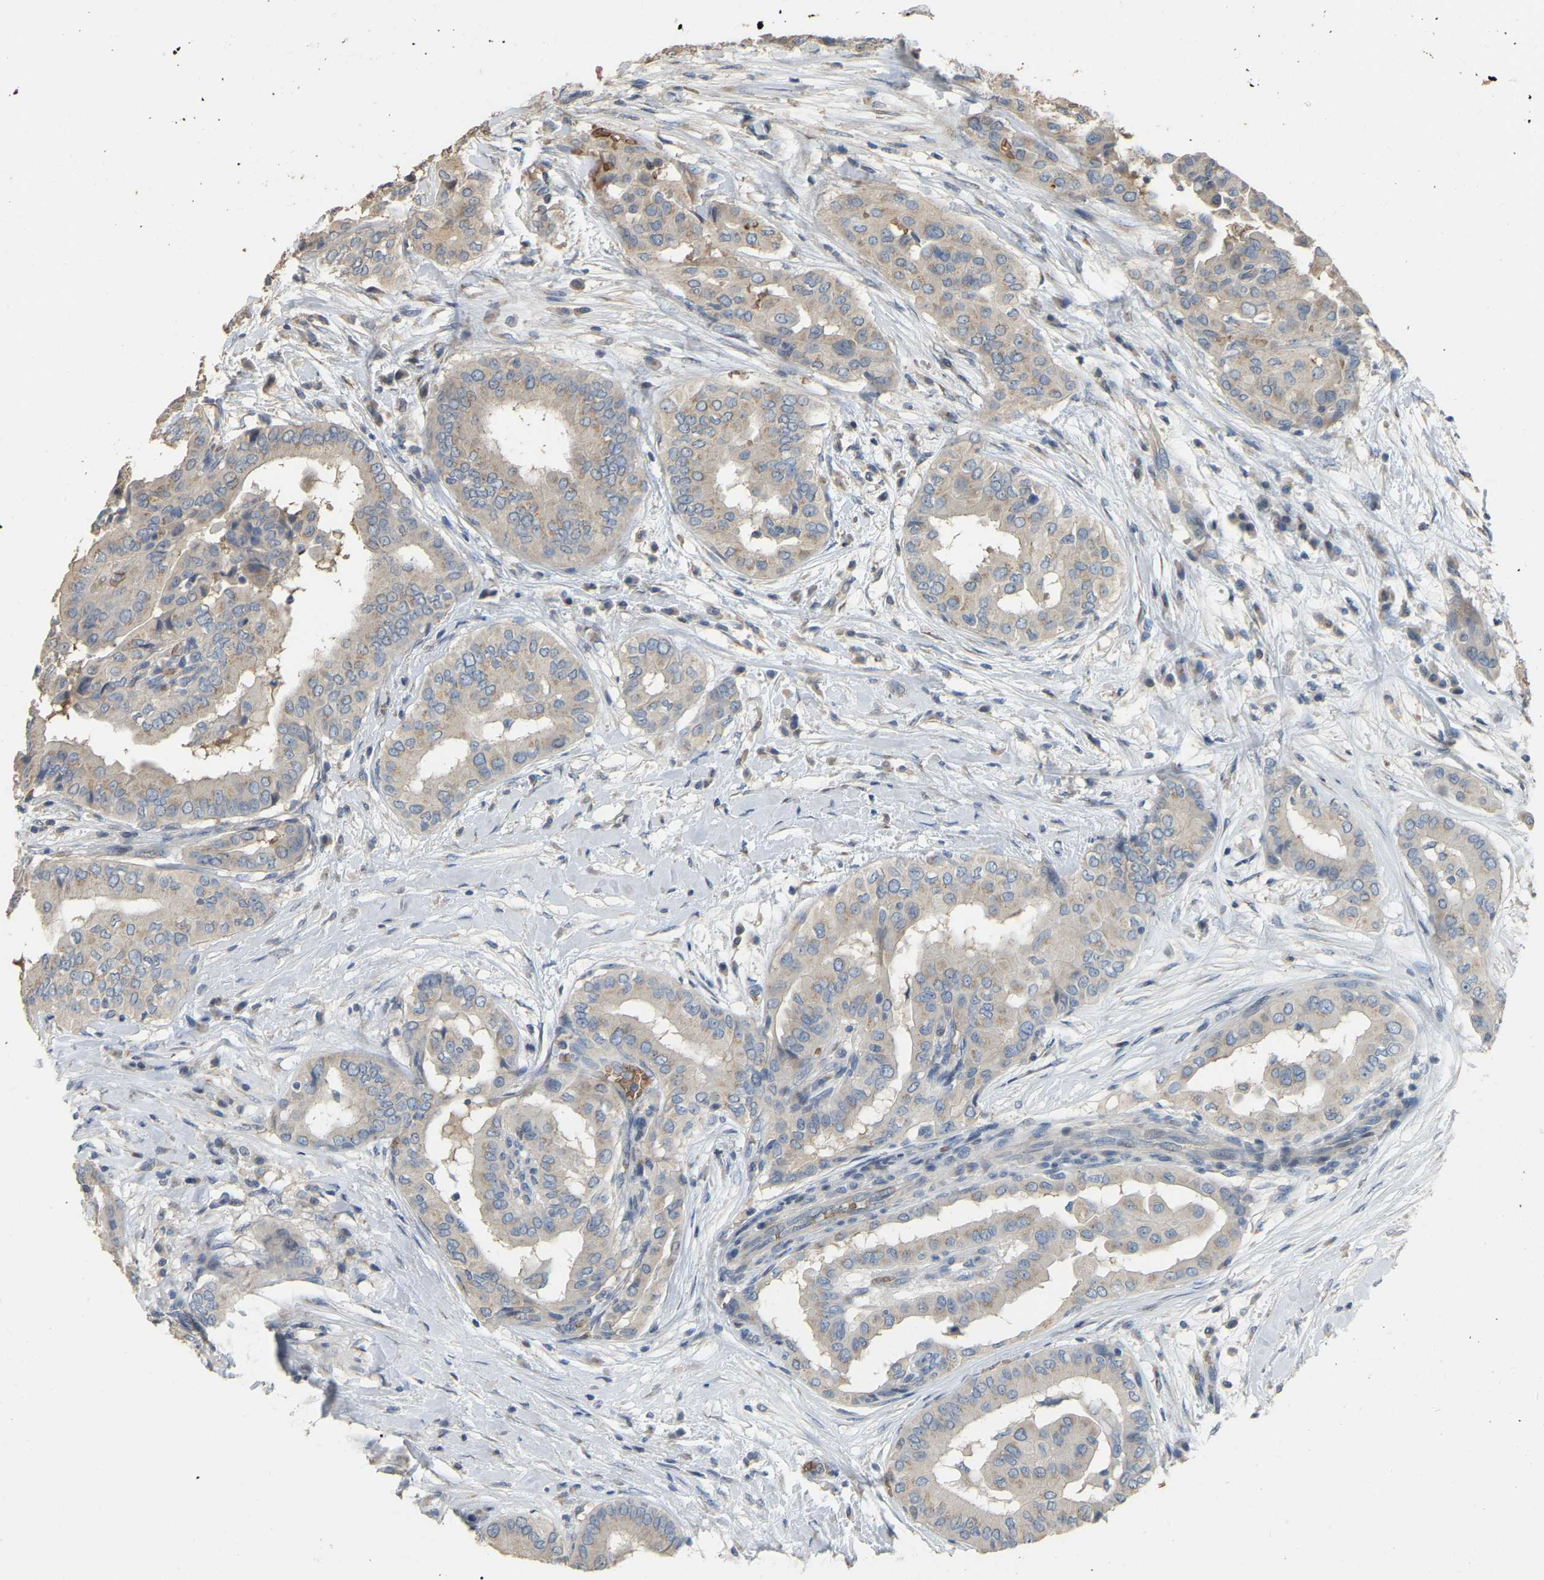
{"staining": {"intensity": "weak", "quantity": "25%-75%", "location": "cytoplasmic/membranous"}, "tissue": "thyroid cancer", "cell_type": "Tumor cells", "image_type": "cancer", "snomed": [{"axis": "morphology", "description": "Papillary adenocarcinoma, NOS"}, {"axis": "topography", "description": "Thyroid gland"}], "caption": "Brown immunohistochemical staining in thyroid cancer (papillary adenocarcinoma) displays weak cytoplasmic/membranous positivity in about 25%-75% of tumor cells.", "gene": "CFAP298", "patient": {"sex": "male", "age": 33}}